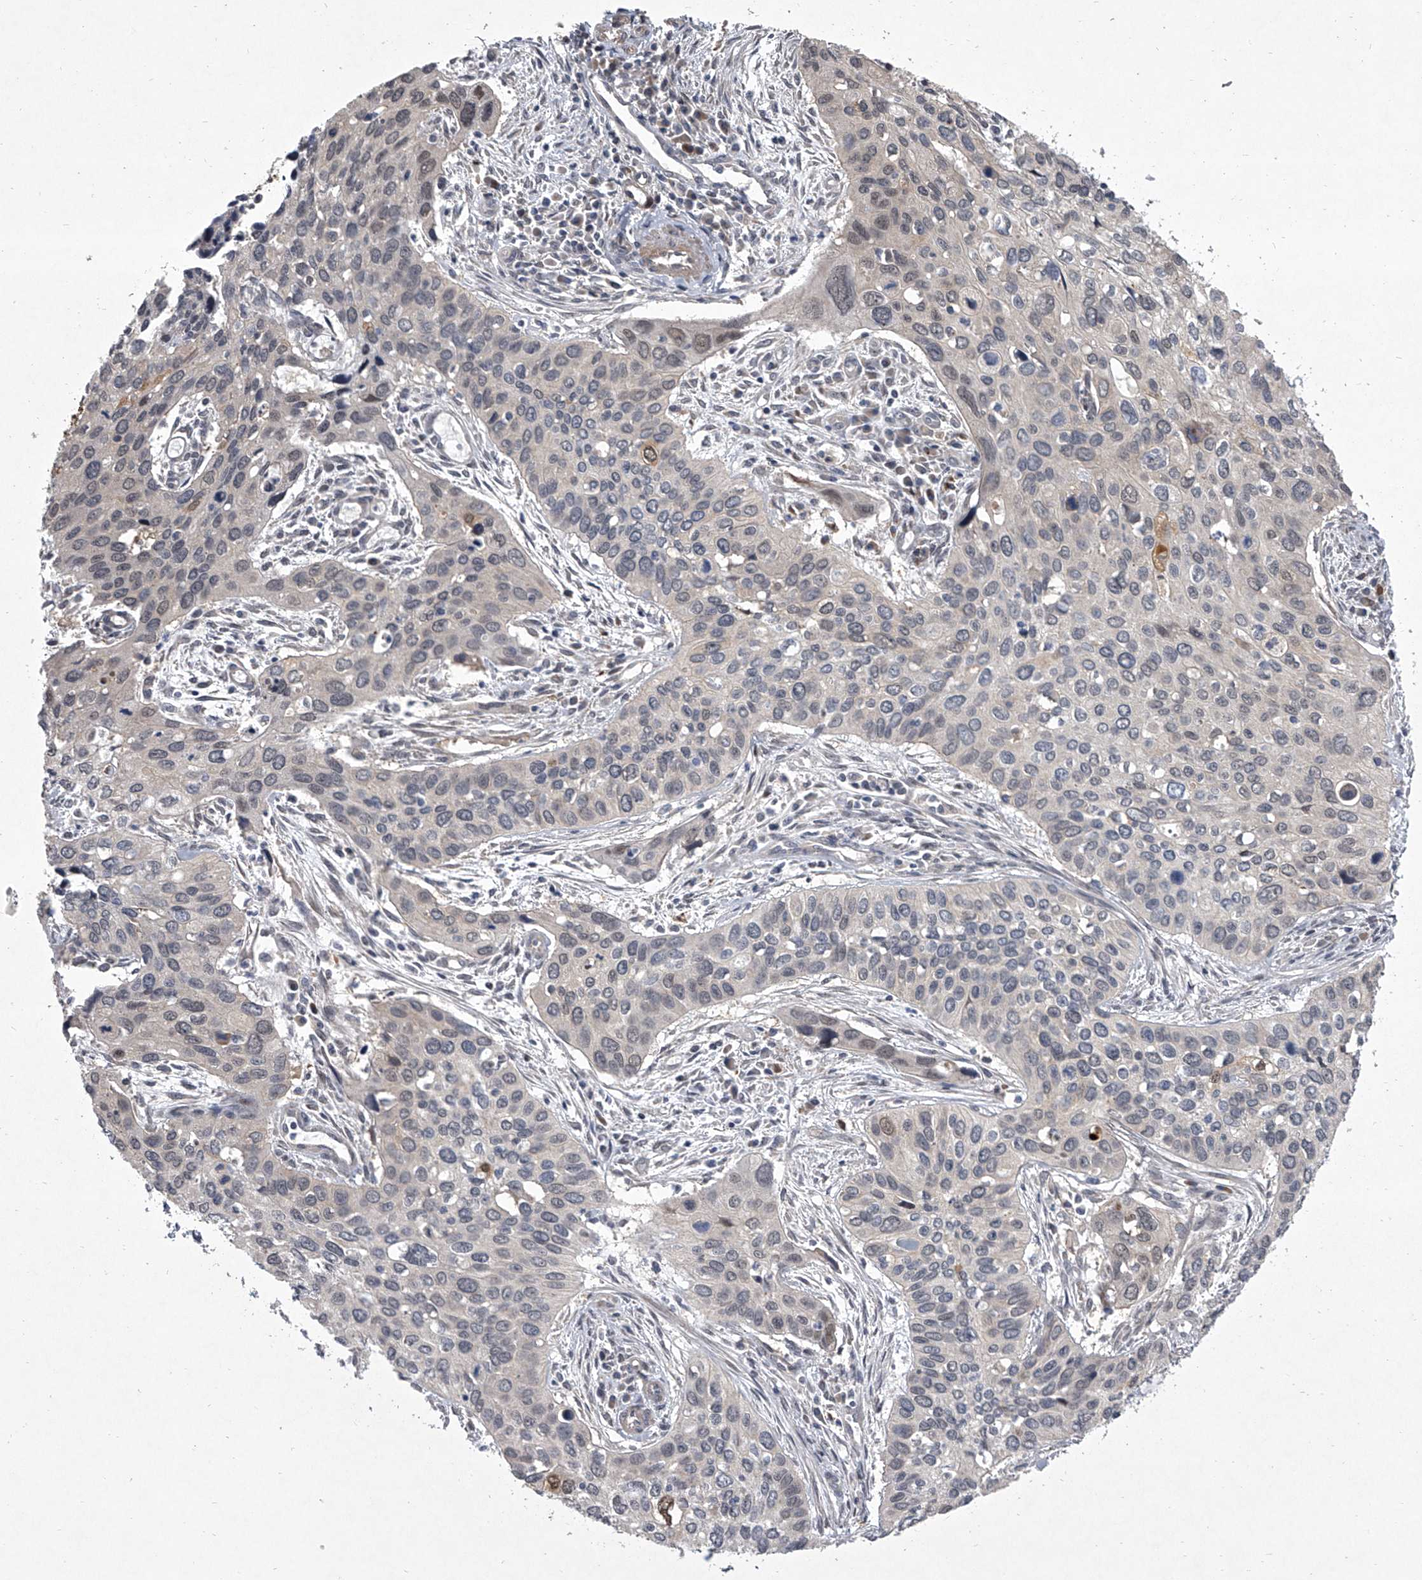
{"staining": {"intensity": "moderate", "quantity": "<25%", "location": "cytoplasmic/membranous"}, "tissue": "cervical cancer", "cell_type": "Tumor cells", "image_type": "cancer", "snomed": [{"axis": "morphology", "description": "Squamous cell carcinoma, NOS"}, {"axis": "topography", "description": "Cervix"}], "caption": "A low amount of moderate cytoplasmic/membranous positivity is identified in approximately <25% of tumor cells in cervical squamous cell carcinoma tissue. Using DAB (brown) and hematoxylin (blue) stains, captured at high magnification using brightfield microscopy.", "gene": "HEATR6", "patient": {"sex": "female", "age": 55}}